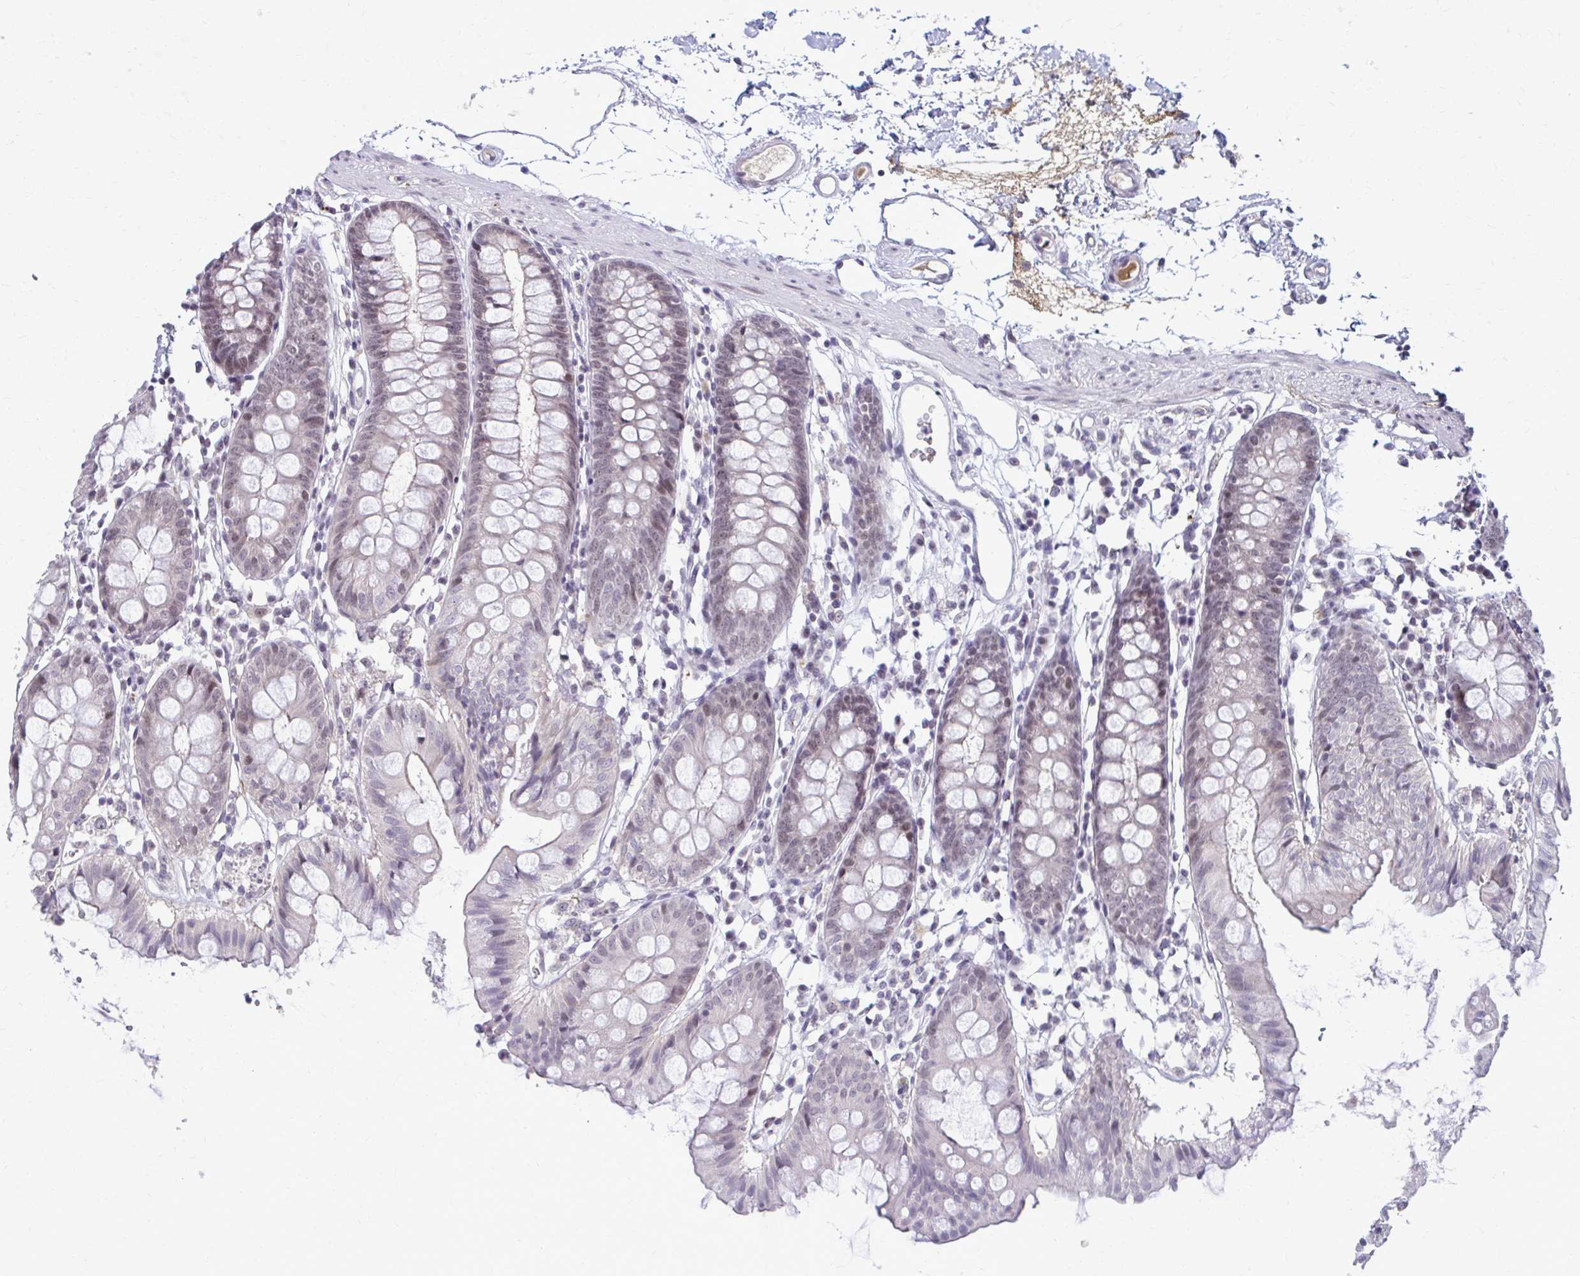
{"staining": {"intensity": "negative", "quantity": "none", "location": "none"}, "tissue": "colon", "cell_type": "Endothelial cells", "image_type": "normal", "snomed": [{"axis": "morphology", "description": "Normal tissue, NOS"}, {"axis": "topography", "description": "Colon"}], "caption": "Immunohistochemistry (IHC) of benign human colon demonstrates no positivity in endothelial cells.", "gene": "MAF1", "patient": {"sex": "female", "age": 84}}